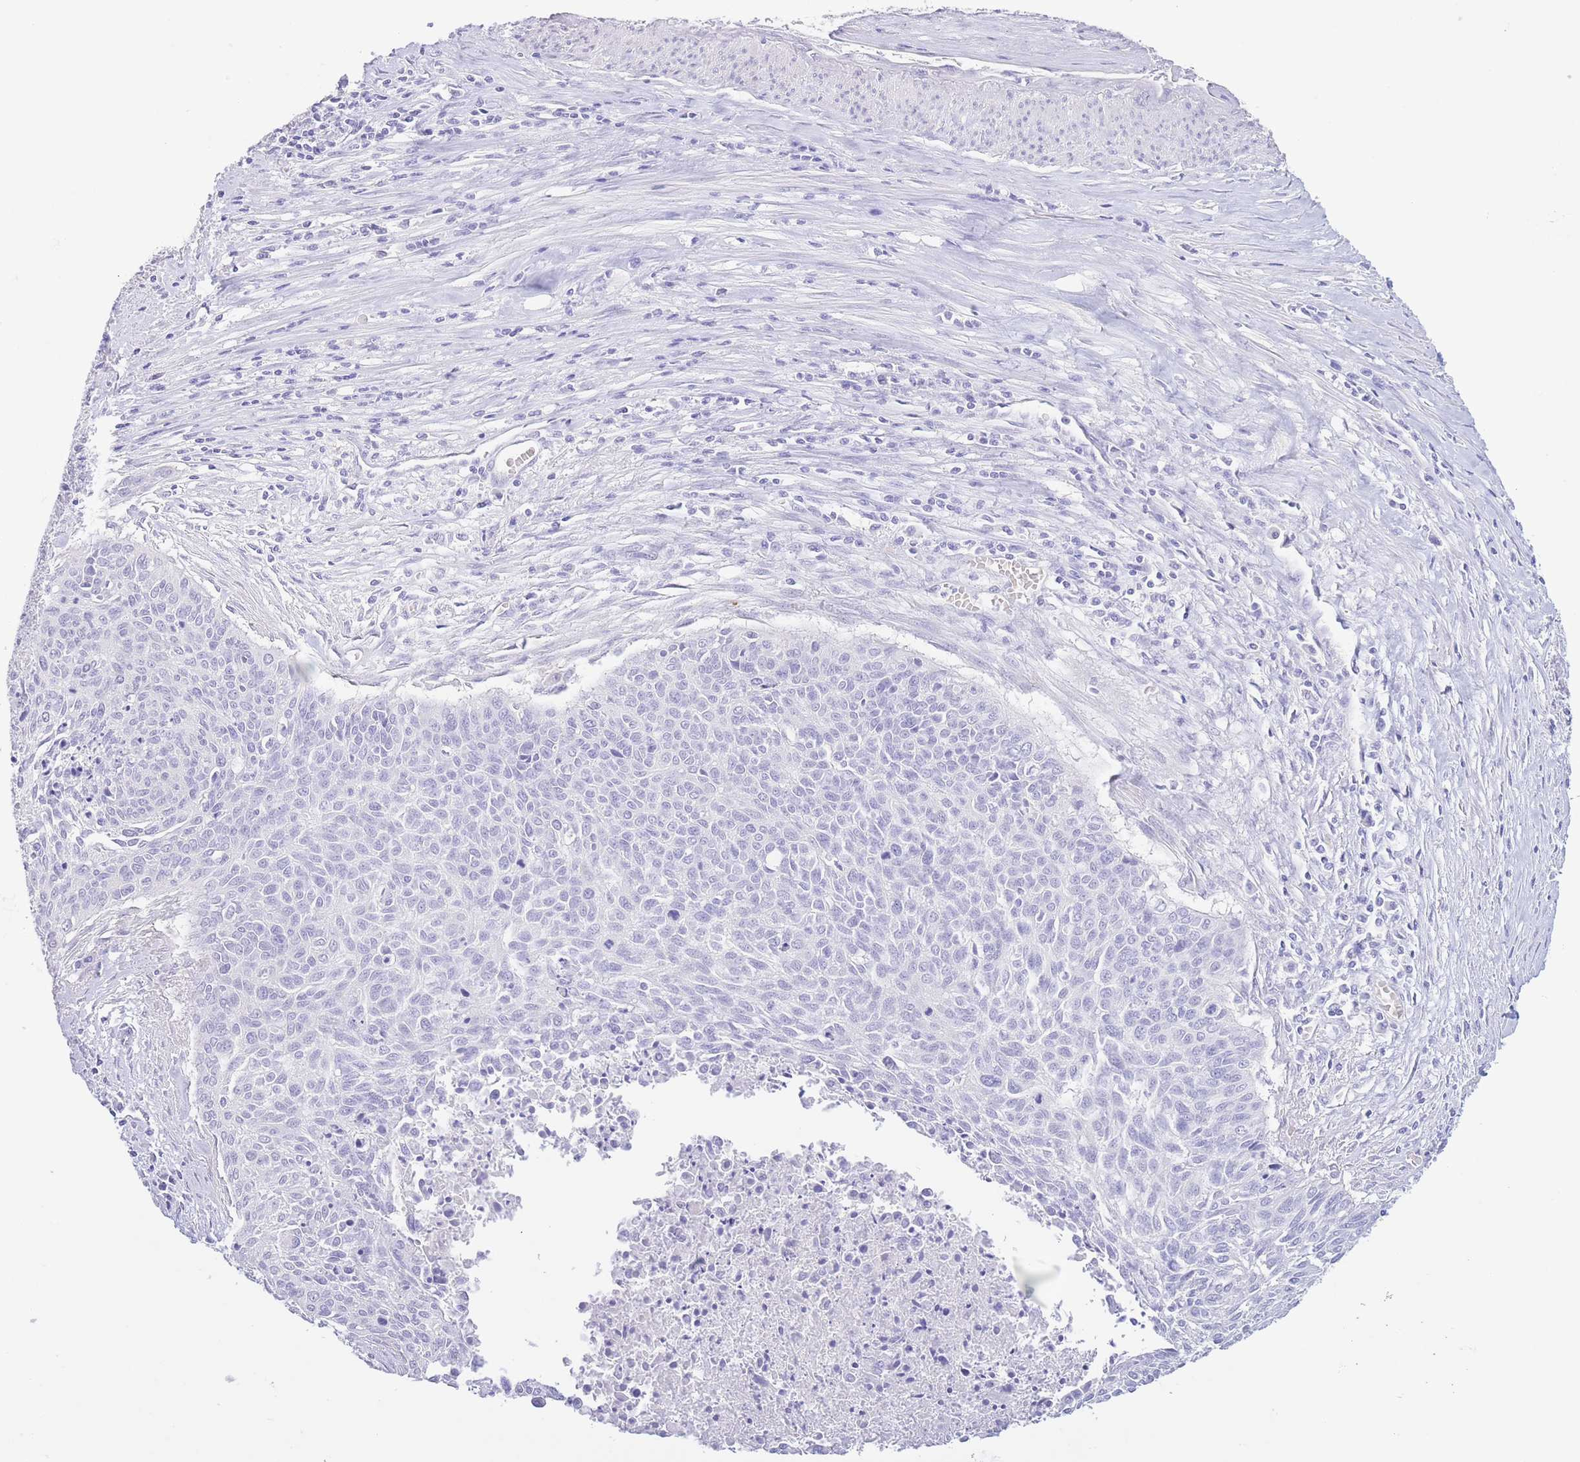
{"staining": {"intensity": "negative", "quantity": "none", "location": "none"}, "tissue": "cervical cancer", "cell_type": "Tumor cells", "image_type": "cancer", "snomed": [{"axis": "morphology", "description": "Squamous cell carcinoma, NOS"}, {"axis": "topography", "description": "Cervix"}], "caption": "DAB immunohistochemical staining of human cervical squamous cell carcinoma displays no significant positivity in tumor cells.", "gene": "PKLR", "patient": {"sex": "female", "age": 55}}